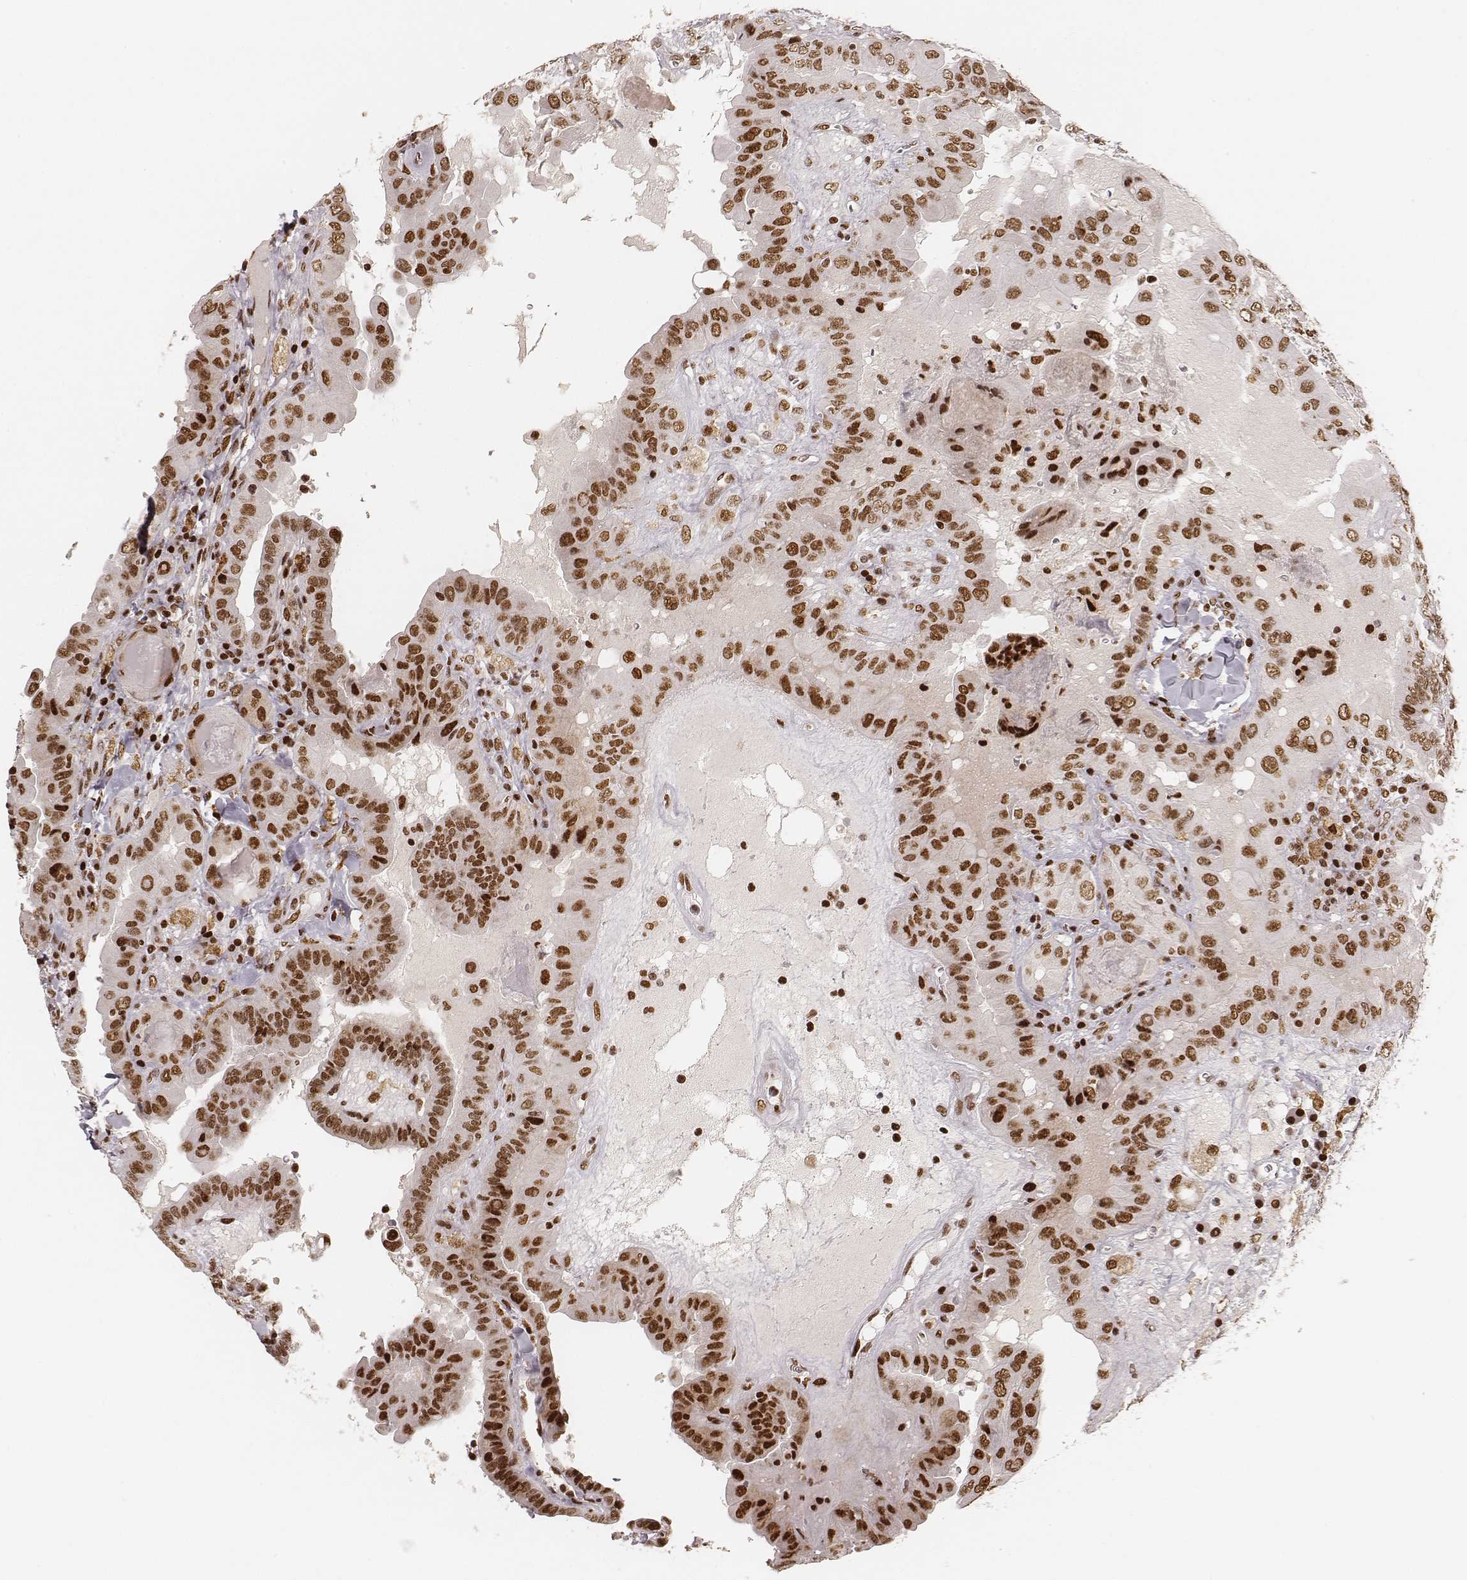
{"staining": {"intensity": "strong", "quantity": ">75%", "location": "nuclear"}, "tissue": "thyroid cancer", "cell_type": "Tumor cells", "image_type": "cancer", "snomed": [{"axis": "morphology", "description": "Papillary adenocarcinoma, NOS"}, {"axis": "topography", "description": "Thyroid gland"}], "caption": "This micrograph exhibits immunohistochemistry (IHC) staining of thyroid cancer (papillary adenocarcinoma), with high strong nuclear positivity in approximately >75% of tumor cells.", "gene": "HNRNPC", "patient": {"sex": "female", "age": 37}}